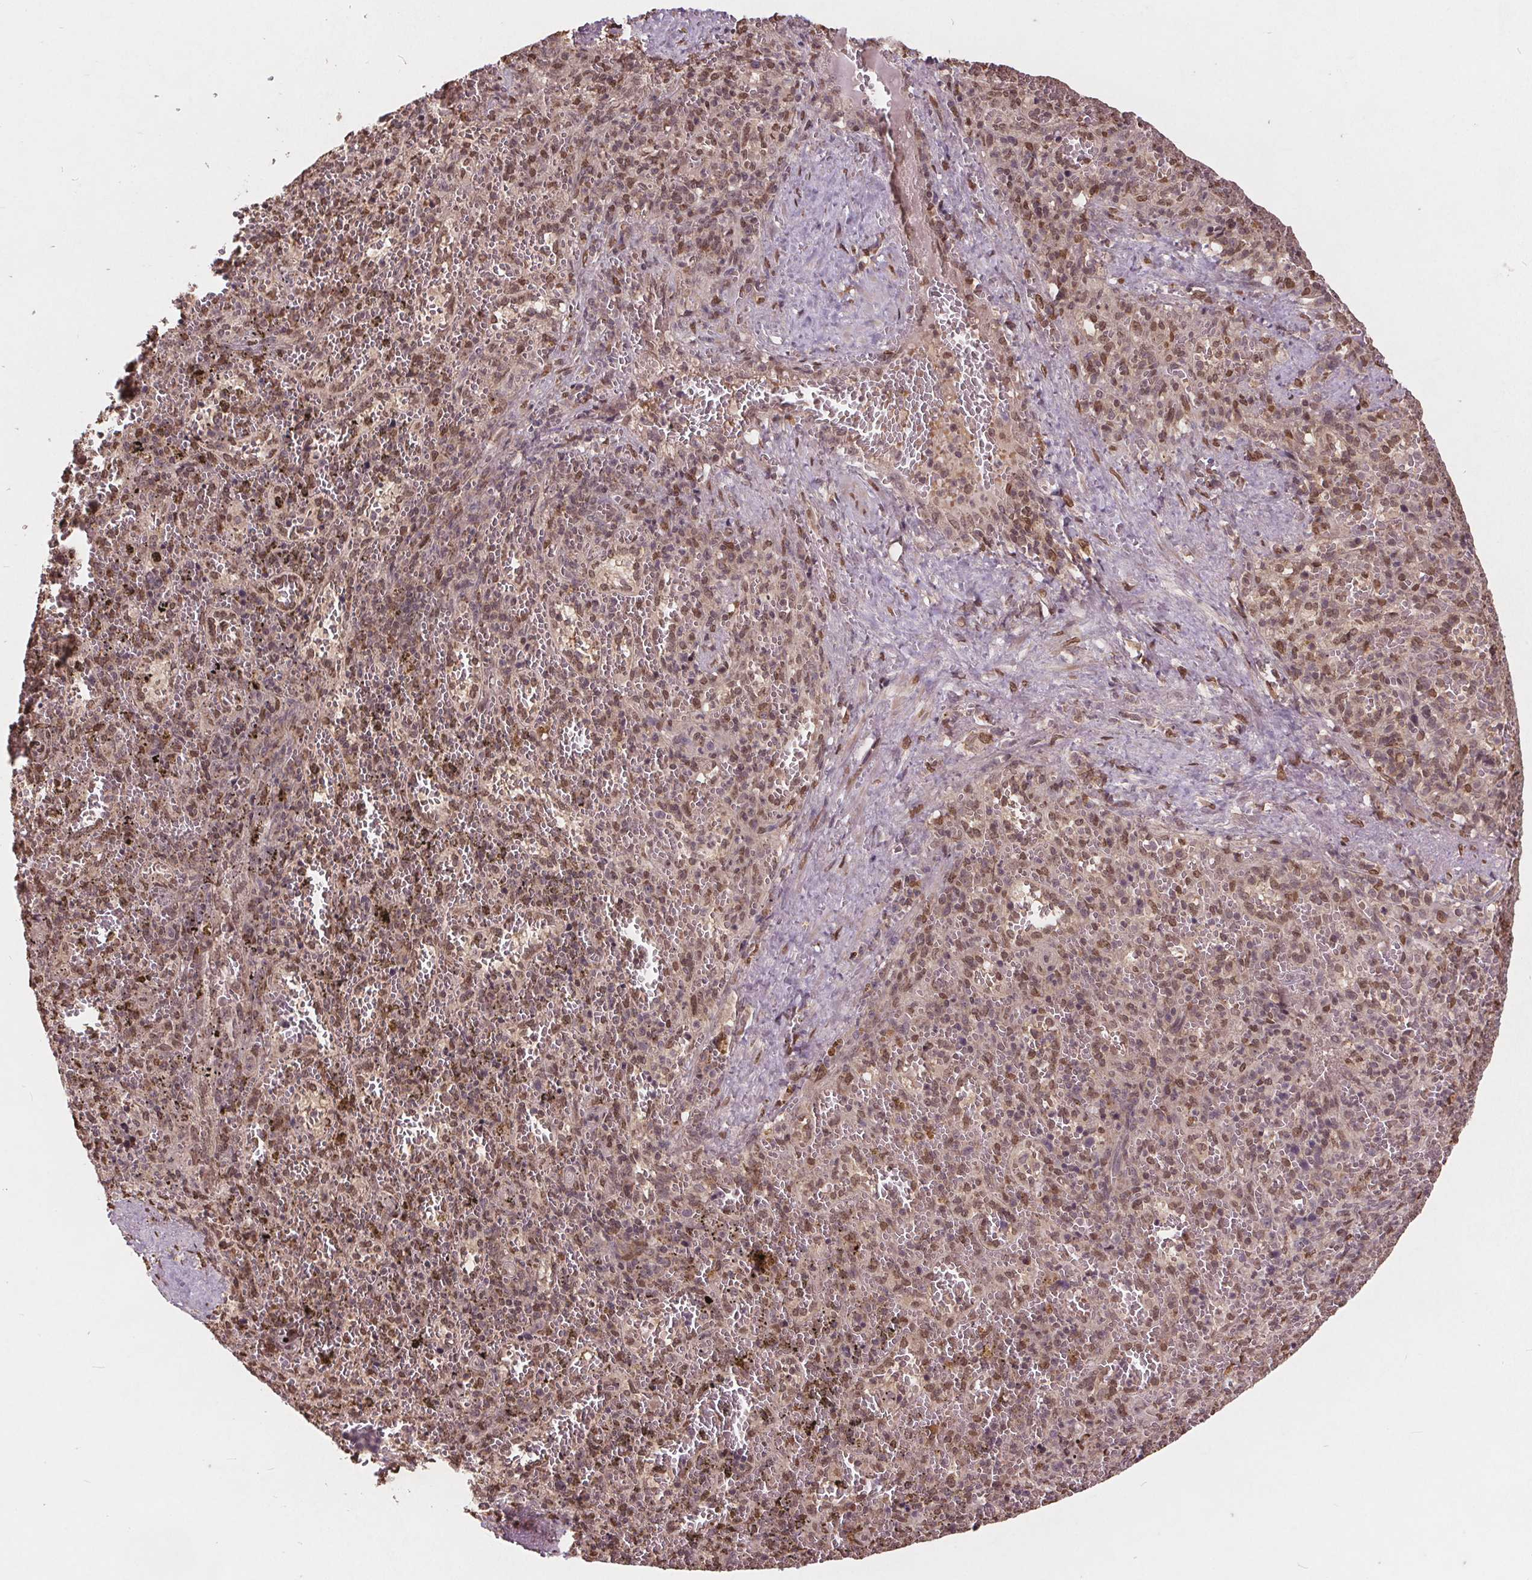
{"staining": {"intensity": "moderate", "quantity": "25%-75%", "location": "nuclear"}, "tissue": "spleen", "cell_type": "Cells in red pulp", "image_type": "normal", "snomed": [{"axis": "morphology", "description": "Normal tissue, NOS"}, {"axis": "topography", "description": "Spleen"}], "caption": "High-power microscopy captured an immunohistochemistry image of normal spleen, revealing moderate nuclear staining in about 25%-75% of cells in red pulp. (DAB IHC with brightfield microscopy, high magnification).", "gene": "HIF1AN", "patient": {"sex": "female", "age": 50}}